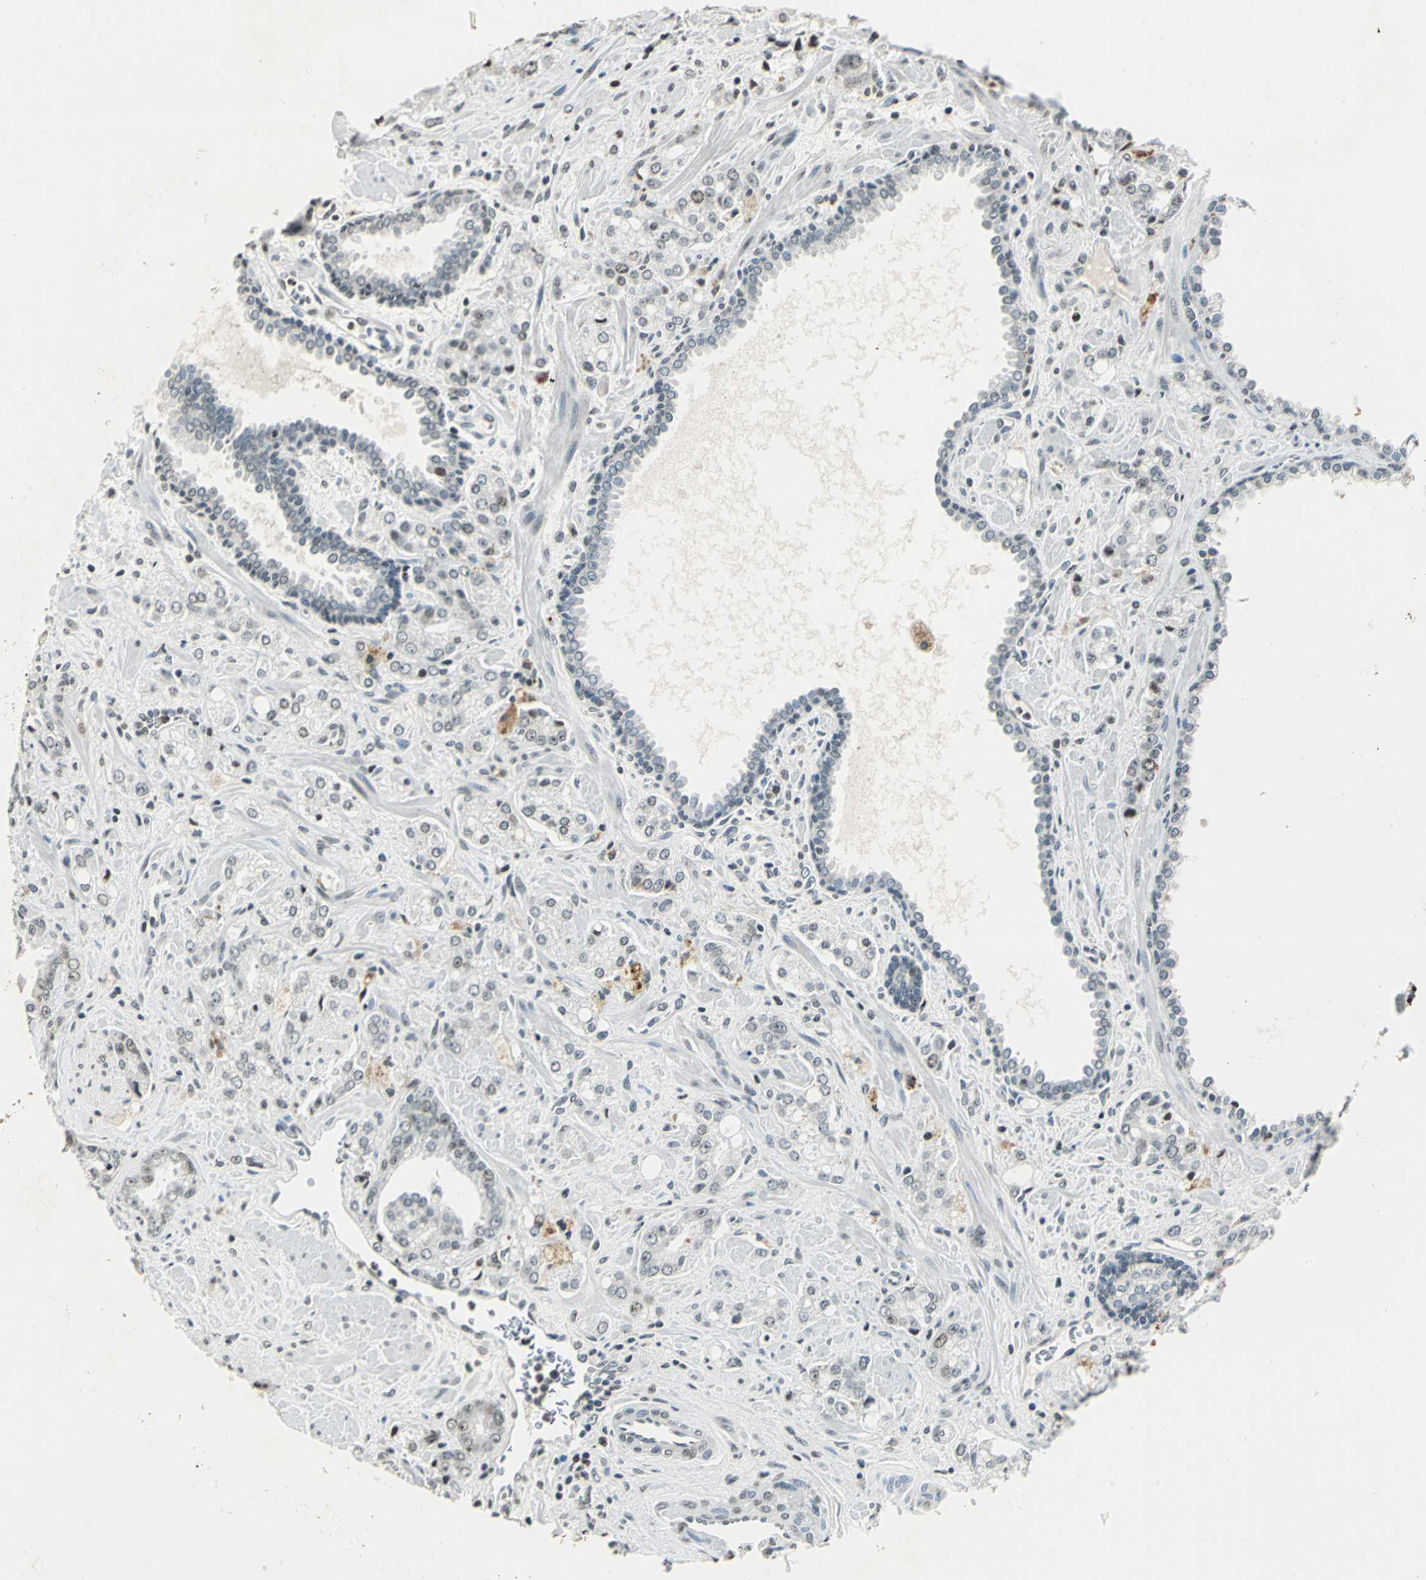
{"staining": {"intensity": "weak", "quantity": "<25%", "location": "nuclear"}, "tissue": "prostate cancer", "cell_type": "Tumor cells", "image_type": "cancer", "snomed": [{"axis": "morphology", "description": "Adenocarcinoma, High grade"}, {"axis": "topography", "description": "Prostate"}], "caption": "Immunohistochemical staining of human prostate cancer (high-grade adenocarcinoma) reveals no significant staining in tumor cells. Nuclei are stained in blue.", "gene": "MCM4", "patient": {"sex": "male", "age": 67}}